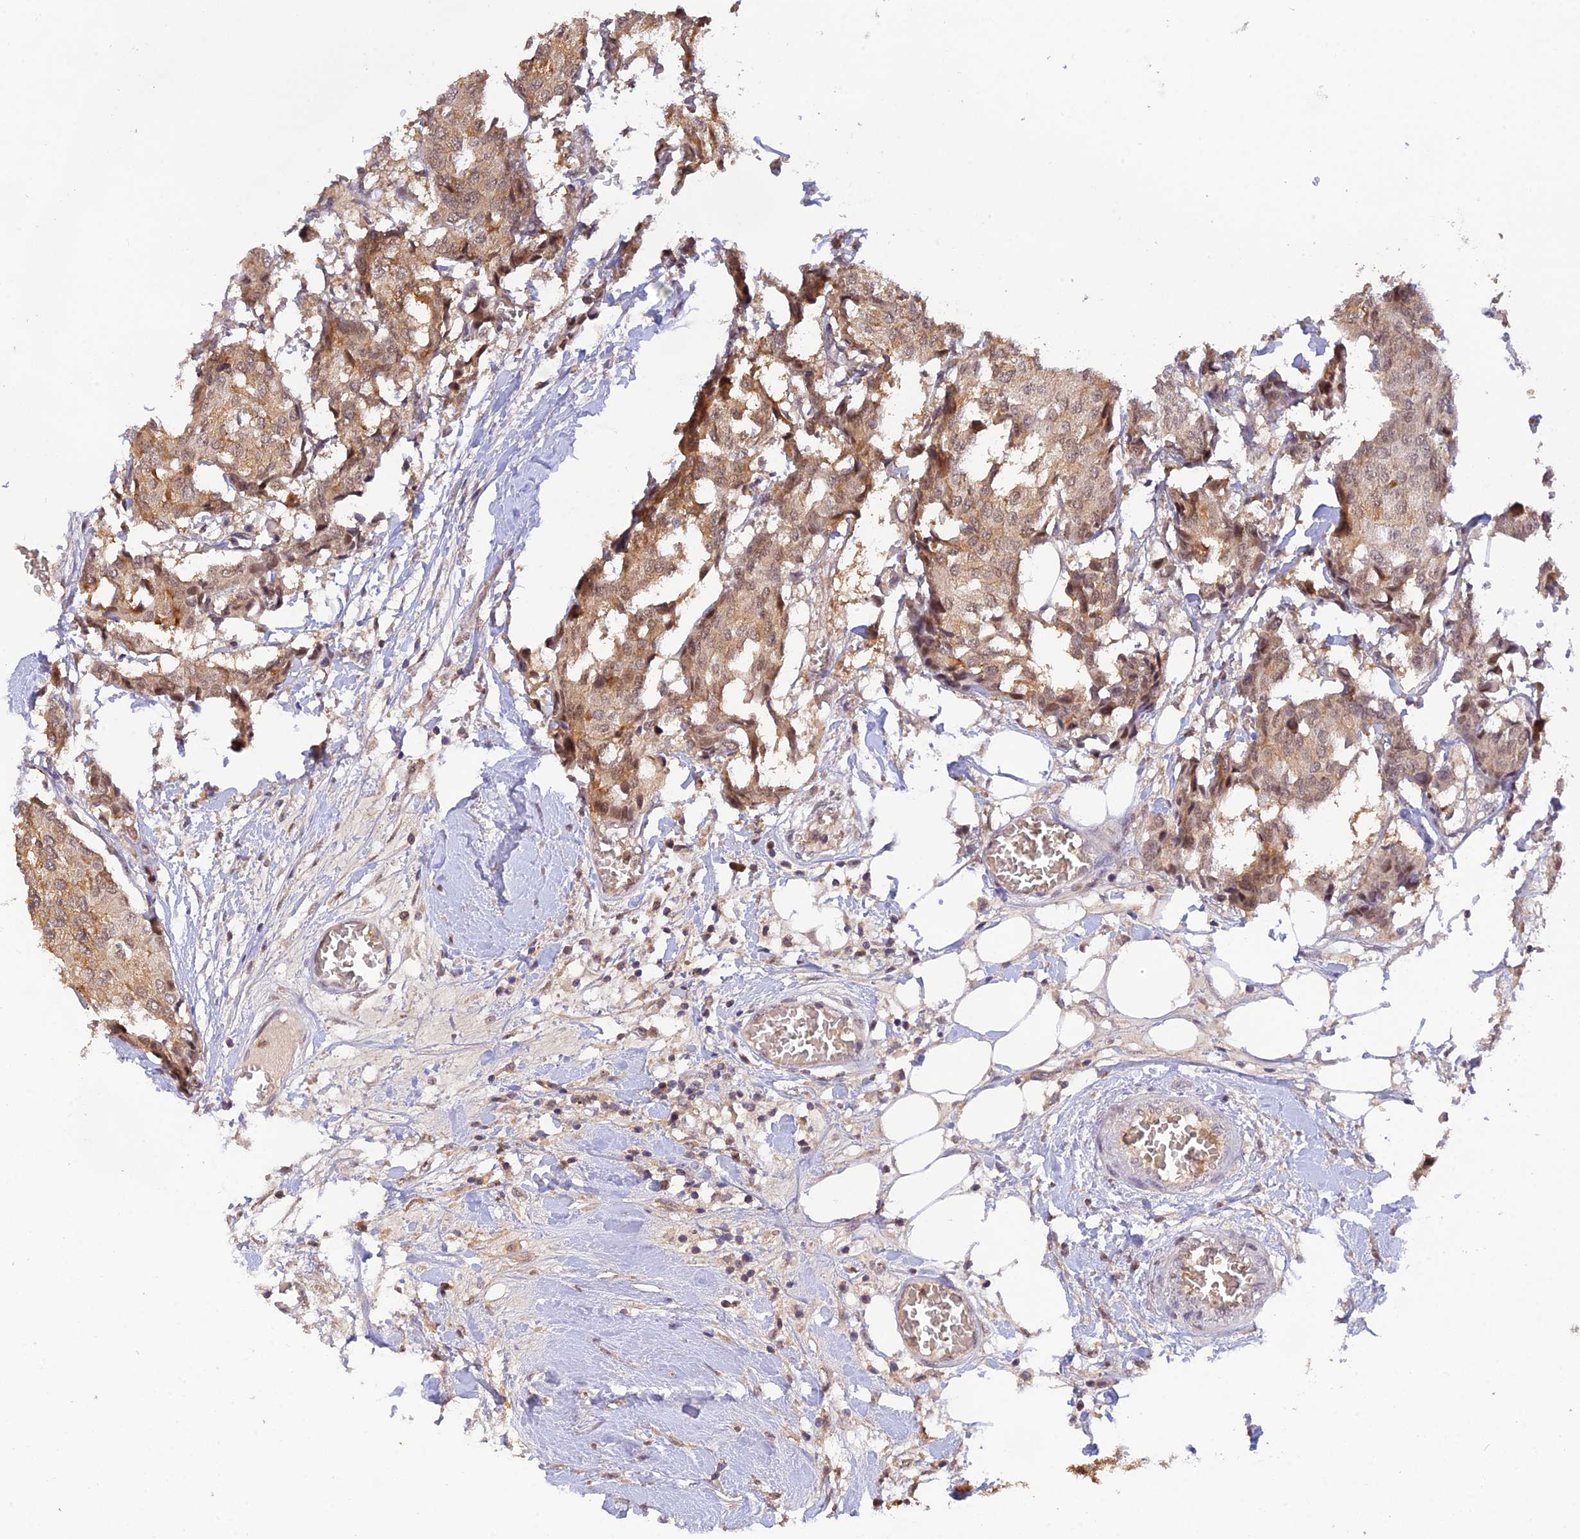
{"staining": {"intensity": "moderate", "quantity": ">75%", "location": "cytoplasmic/membranous,nuclear"}, "tissue": "breast cancer", "cell_type": "Tumor cells", "image_type": "cancer", "snomed": [{"axis": "morphology", "description": "Duct carcinoma"}, {"axis": "topography", "description": "Breast"}], "caption": "Immunohistochemical staining of human intraductal carcinoma (breast) reveals medium levels of moderate cytoplasmic/membranous and nuclear staining in about >75% of tumor cells. The staining was performed using DAB (3,3'-diaminobenzidine) to visualize the protein expression in brown, while the nuclei were stained in blue with hematoxylin (Magnification: 20x).", "gene": "ZNF436", "patient": {"sex": "female", "age": 75}}